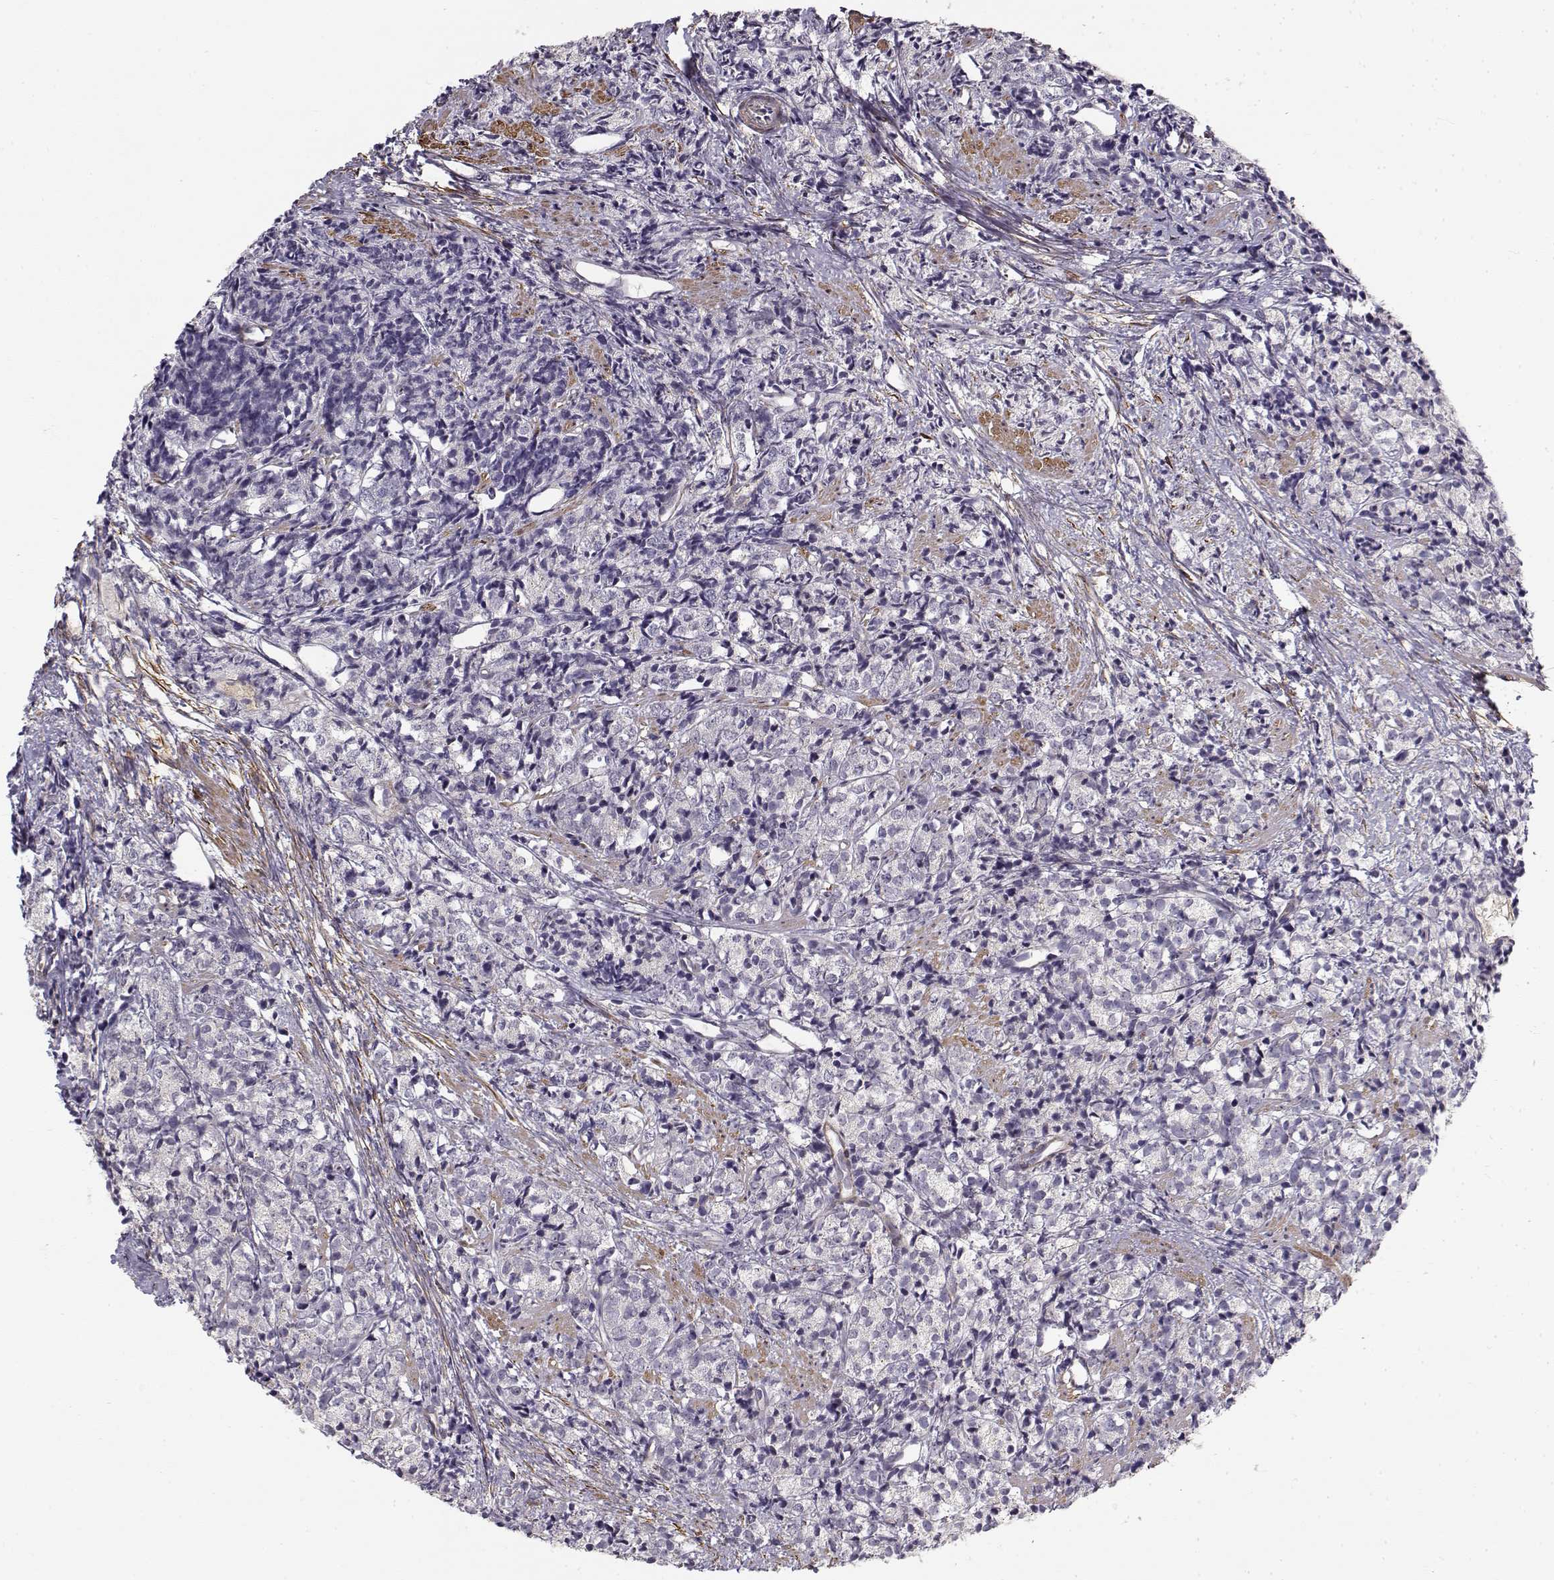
{"staining": {"intensity": "negative", "quantity": "none", "location": "none"}, "tissue": "prostate cancer", "cell_type": "Tumor cells", "image_type": "cancer", "snomed": [{"axis": "morphology", "description": "Adenocarcinoma, High grade"}, {"axis": "topography", "description": "Prostate"}], "caption": "DAB (3,3'-diaminobenzidine) immunohistochemical staining of human prostate cancer shows no significant staining in tumor cells. The staining is performed using DAB brown chromogen with nuclei counter-stained in using hematoxylin.", "gene": "RGS9BP", "patient": {"sex": "male", "age": 53}}